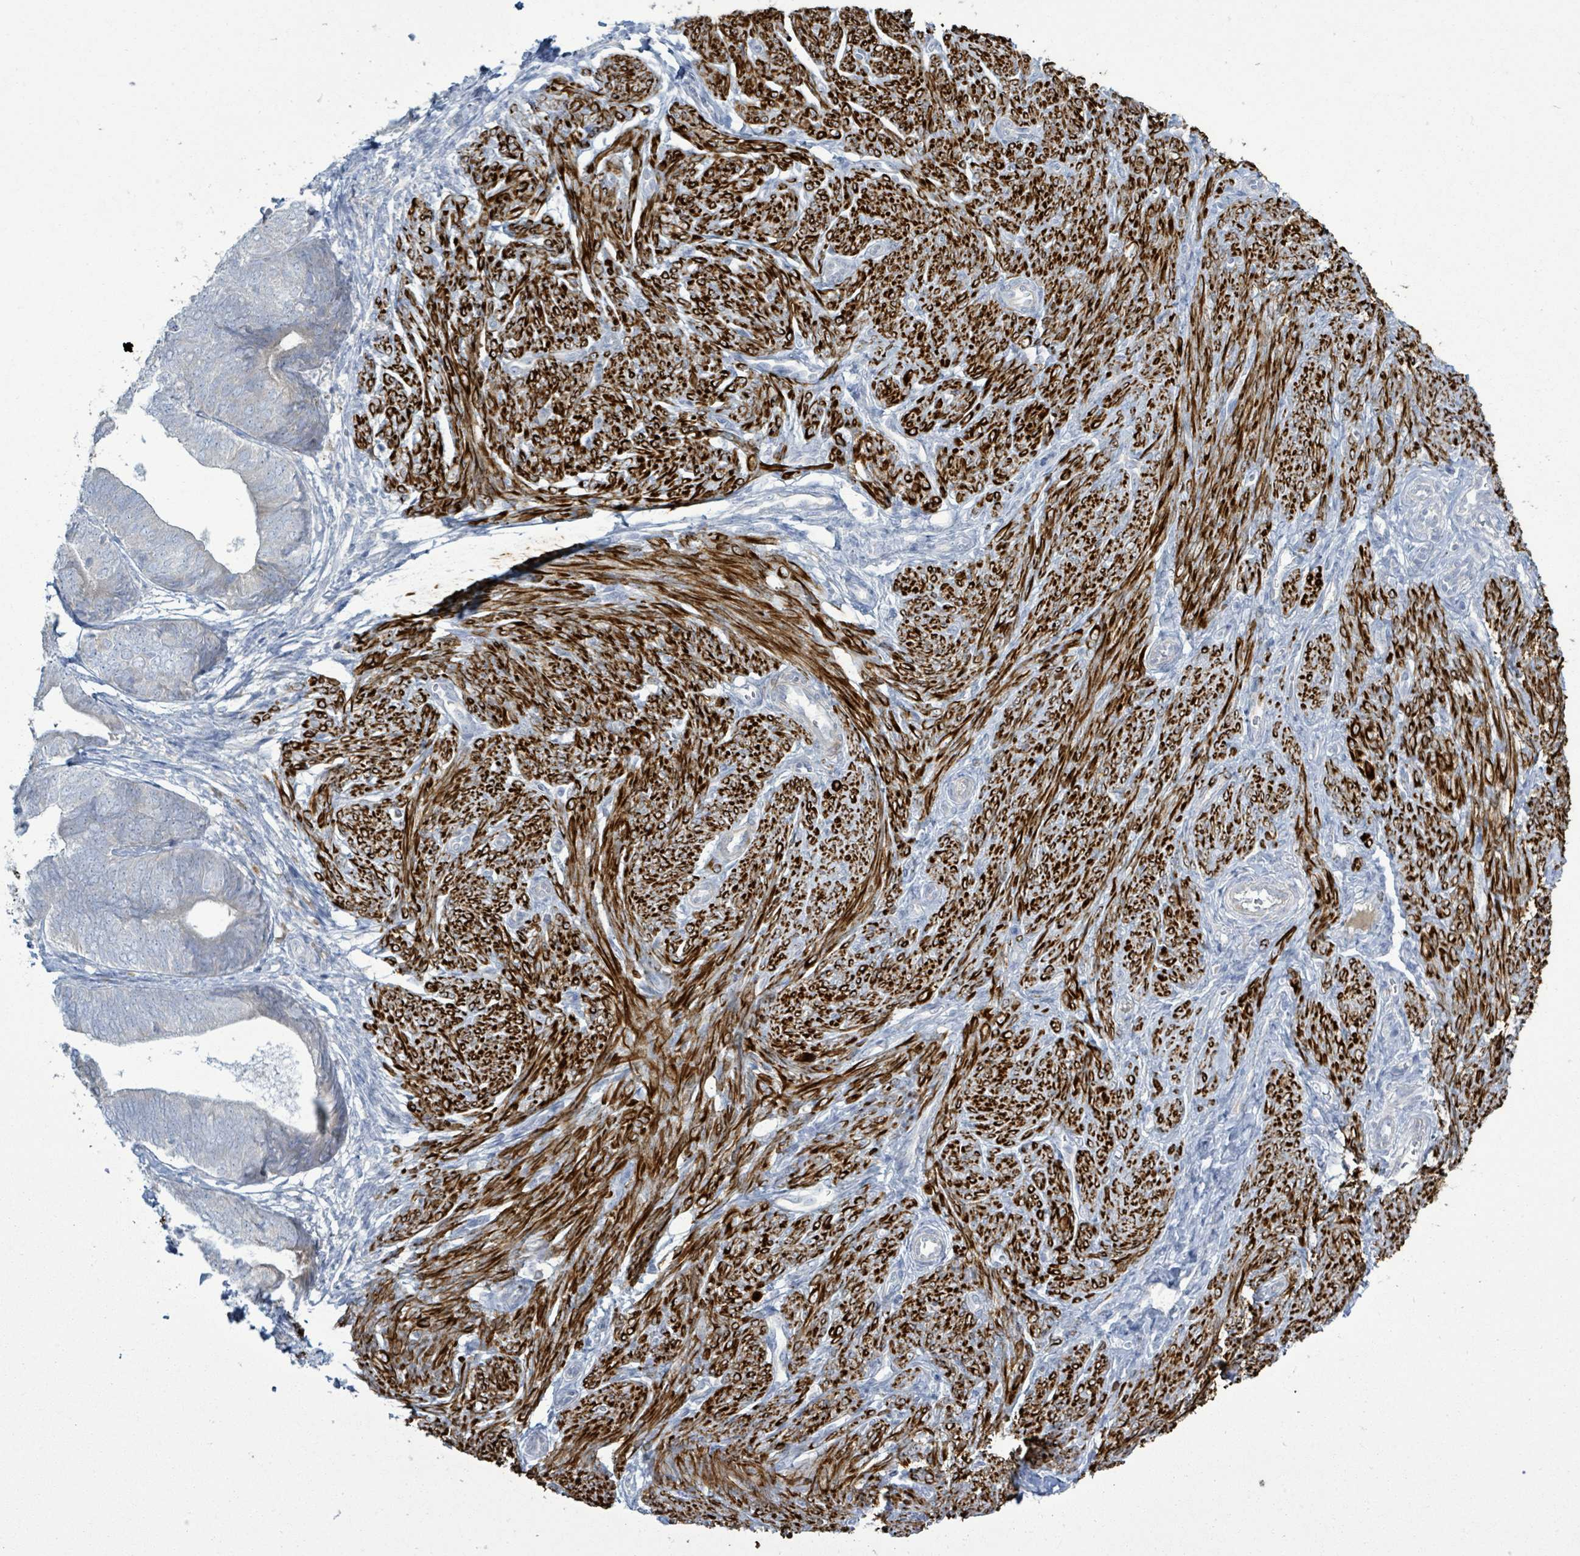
{"staining": {"intensity": "negative", "quantity": "none", "location": "none"}, "tissue": "endometrial cancer", "cell_type": "Tumor cells", "image_type": "cancer", "snomed": [{"axis": "morphology", "description": "Adenocarcinoma, NOS"}, {"axis": "topography", "description": "Endometrium"}], "caption": "Tumor cells show no significant protein staining in endometrial adenocarcinoma.", "gene": "SIRPB1", "patient": {"sex": "female", "age": 87}}